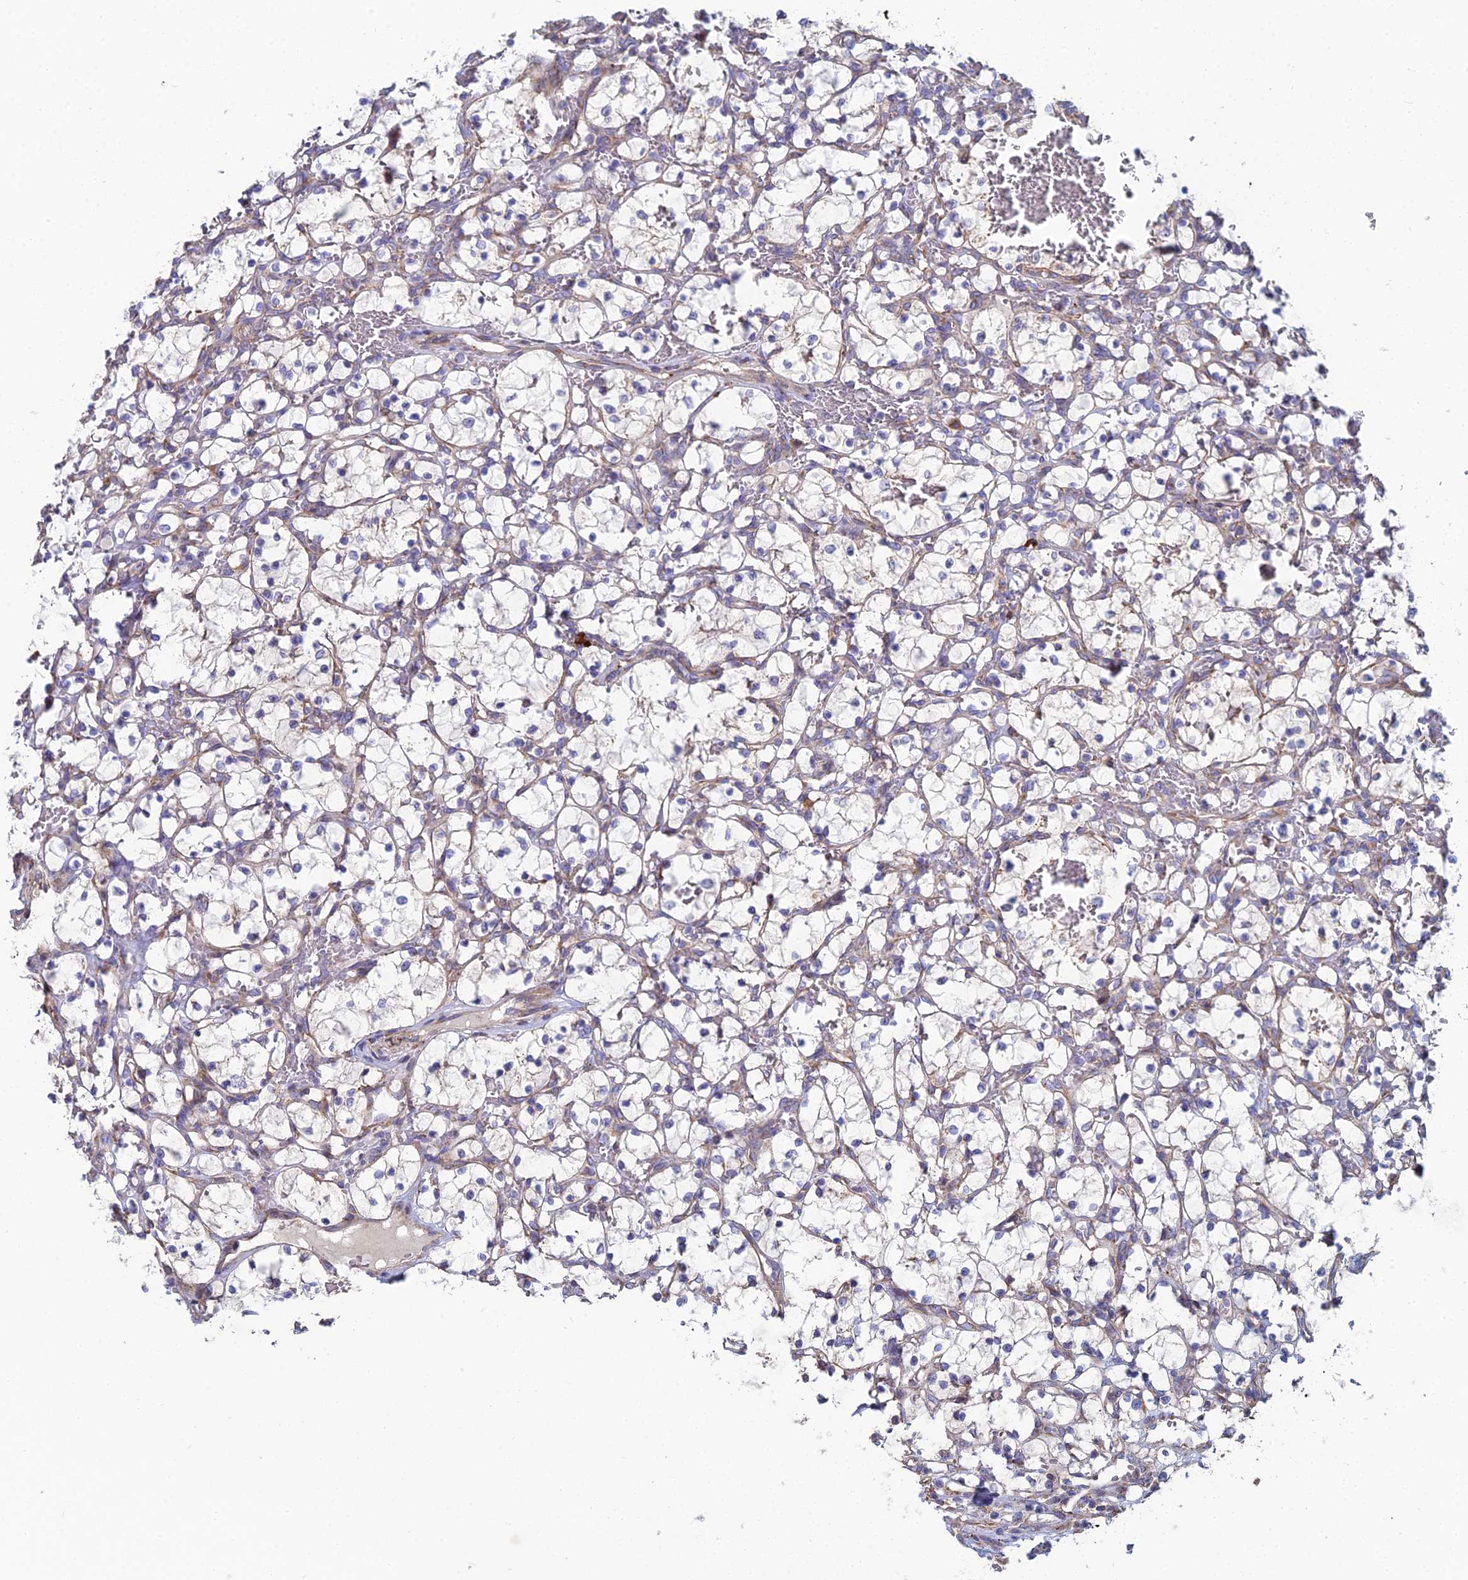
{"staining": {"intensity": "weak", "quantity": "<25%", "location": "cytoplasmic/membranous"}, "tissue": "renal cancer", "cell_type": "Tumor cells", "image_type": "cancer", "snomed": [{"axis": "morphology", "description": "Adenocarcinoma, NOS"}, {"axis": "topography", "description": "Kidney"}], "caption": "Renal cancer stained for a protein using immunohistochemistry (IHC) demonstrates no positivity tumor cells.", "gene": "CLCN3", "patient": {"sex": "female", "age": 69}}